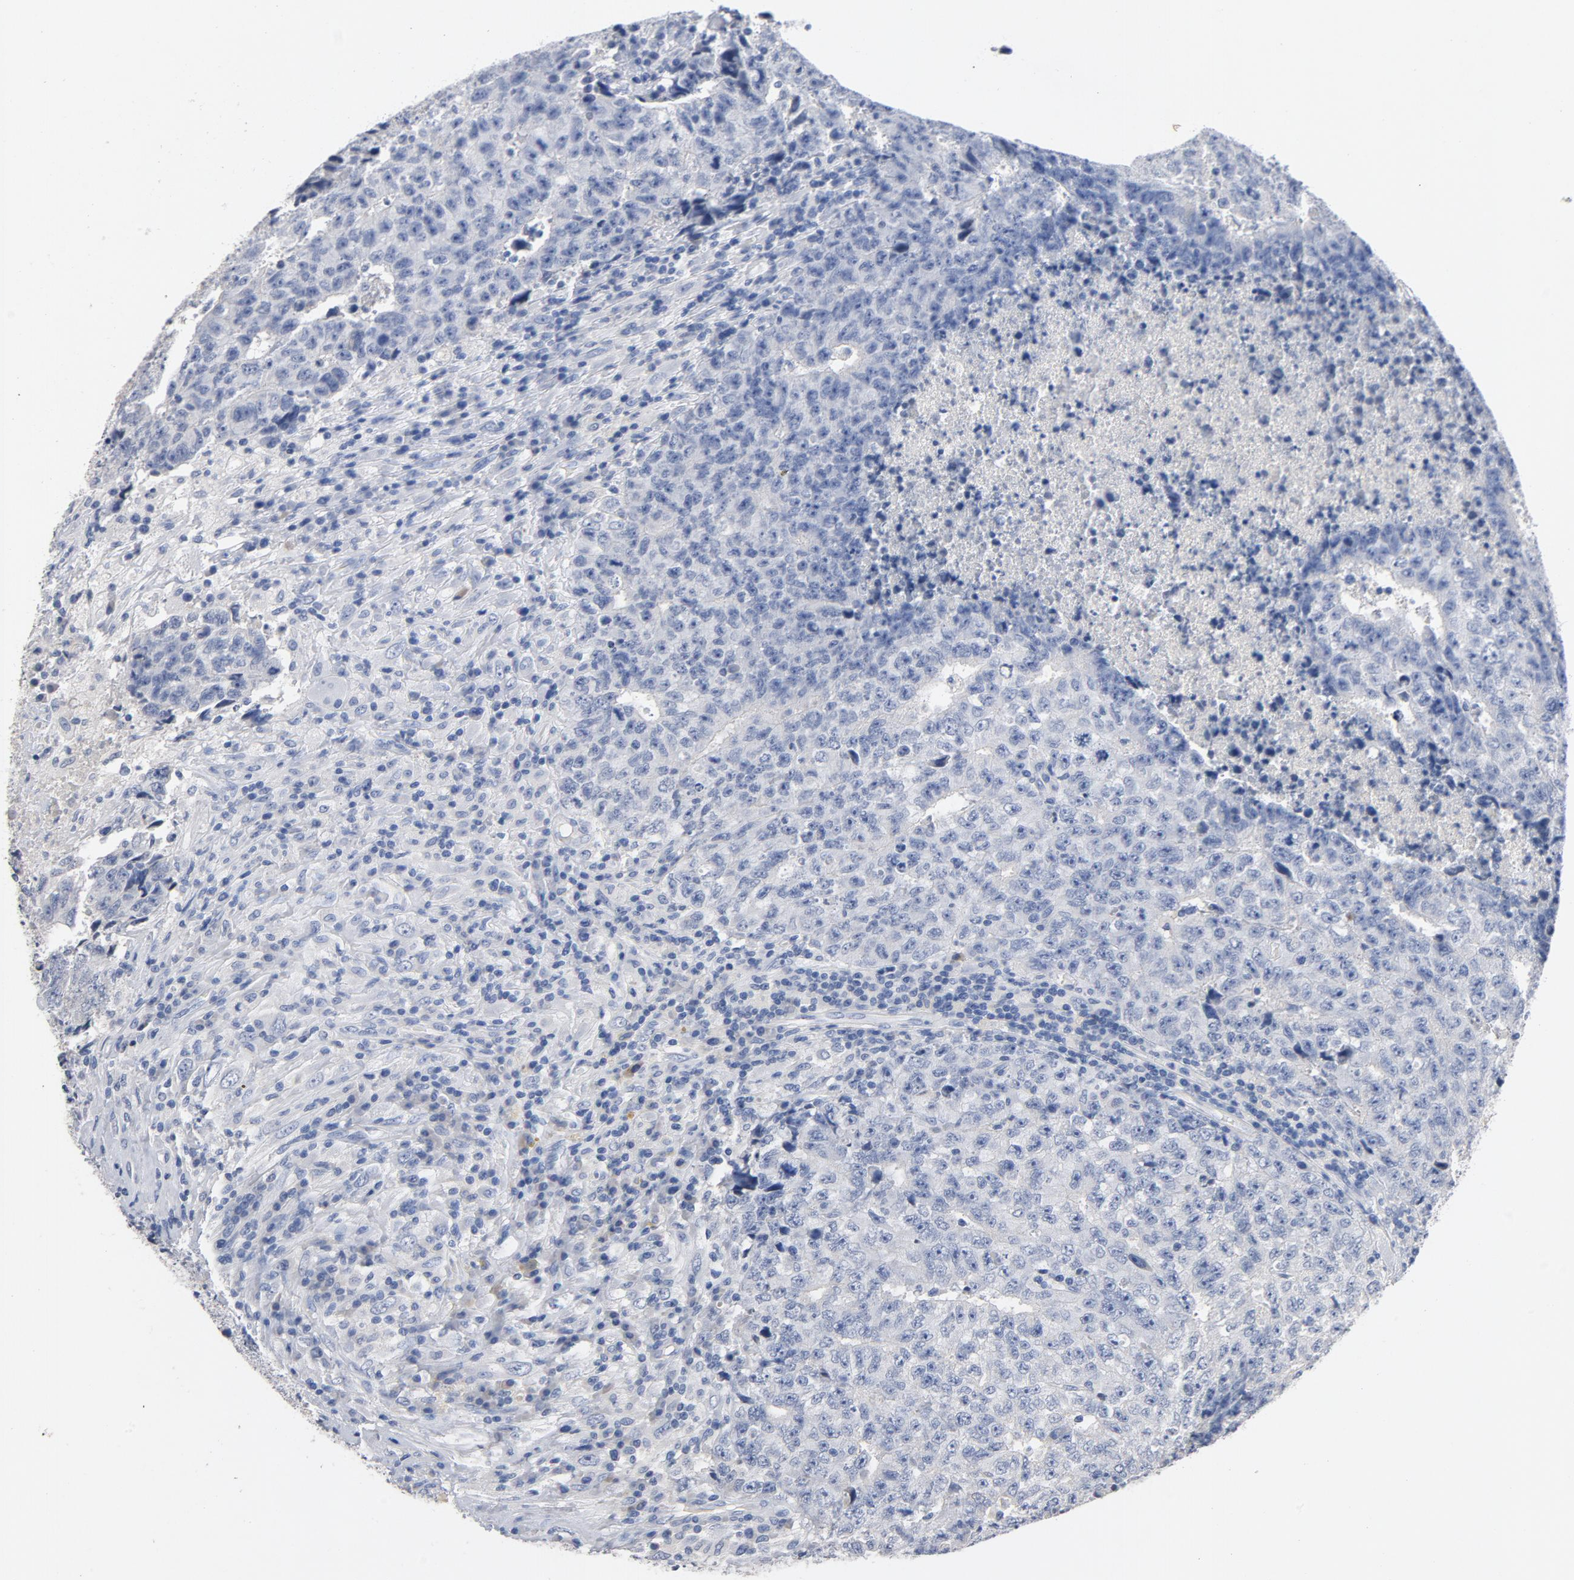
{"staining": {"intensity": "negative", "quantity": "none", "location": "none"}, "tissue": "testis cancer", "cell_type": "Tumor cells", "image_type": "cancer", "snomed": [{"axis": "morphology", "description": "Necrosis, NOS"}, {"axis": "morphology", "description": "Carcinoma, Embryonal, NOS"}, {"axis": "topography", "description": "Testis"}], "caption": "Testis embryonal carcinoma stained for a protein using IHC shows no positivity tumor cells.", "gene": "ZCCHC13", "patient": {"sex": "male", "age": 19}}